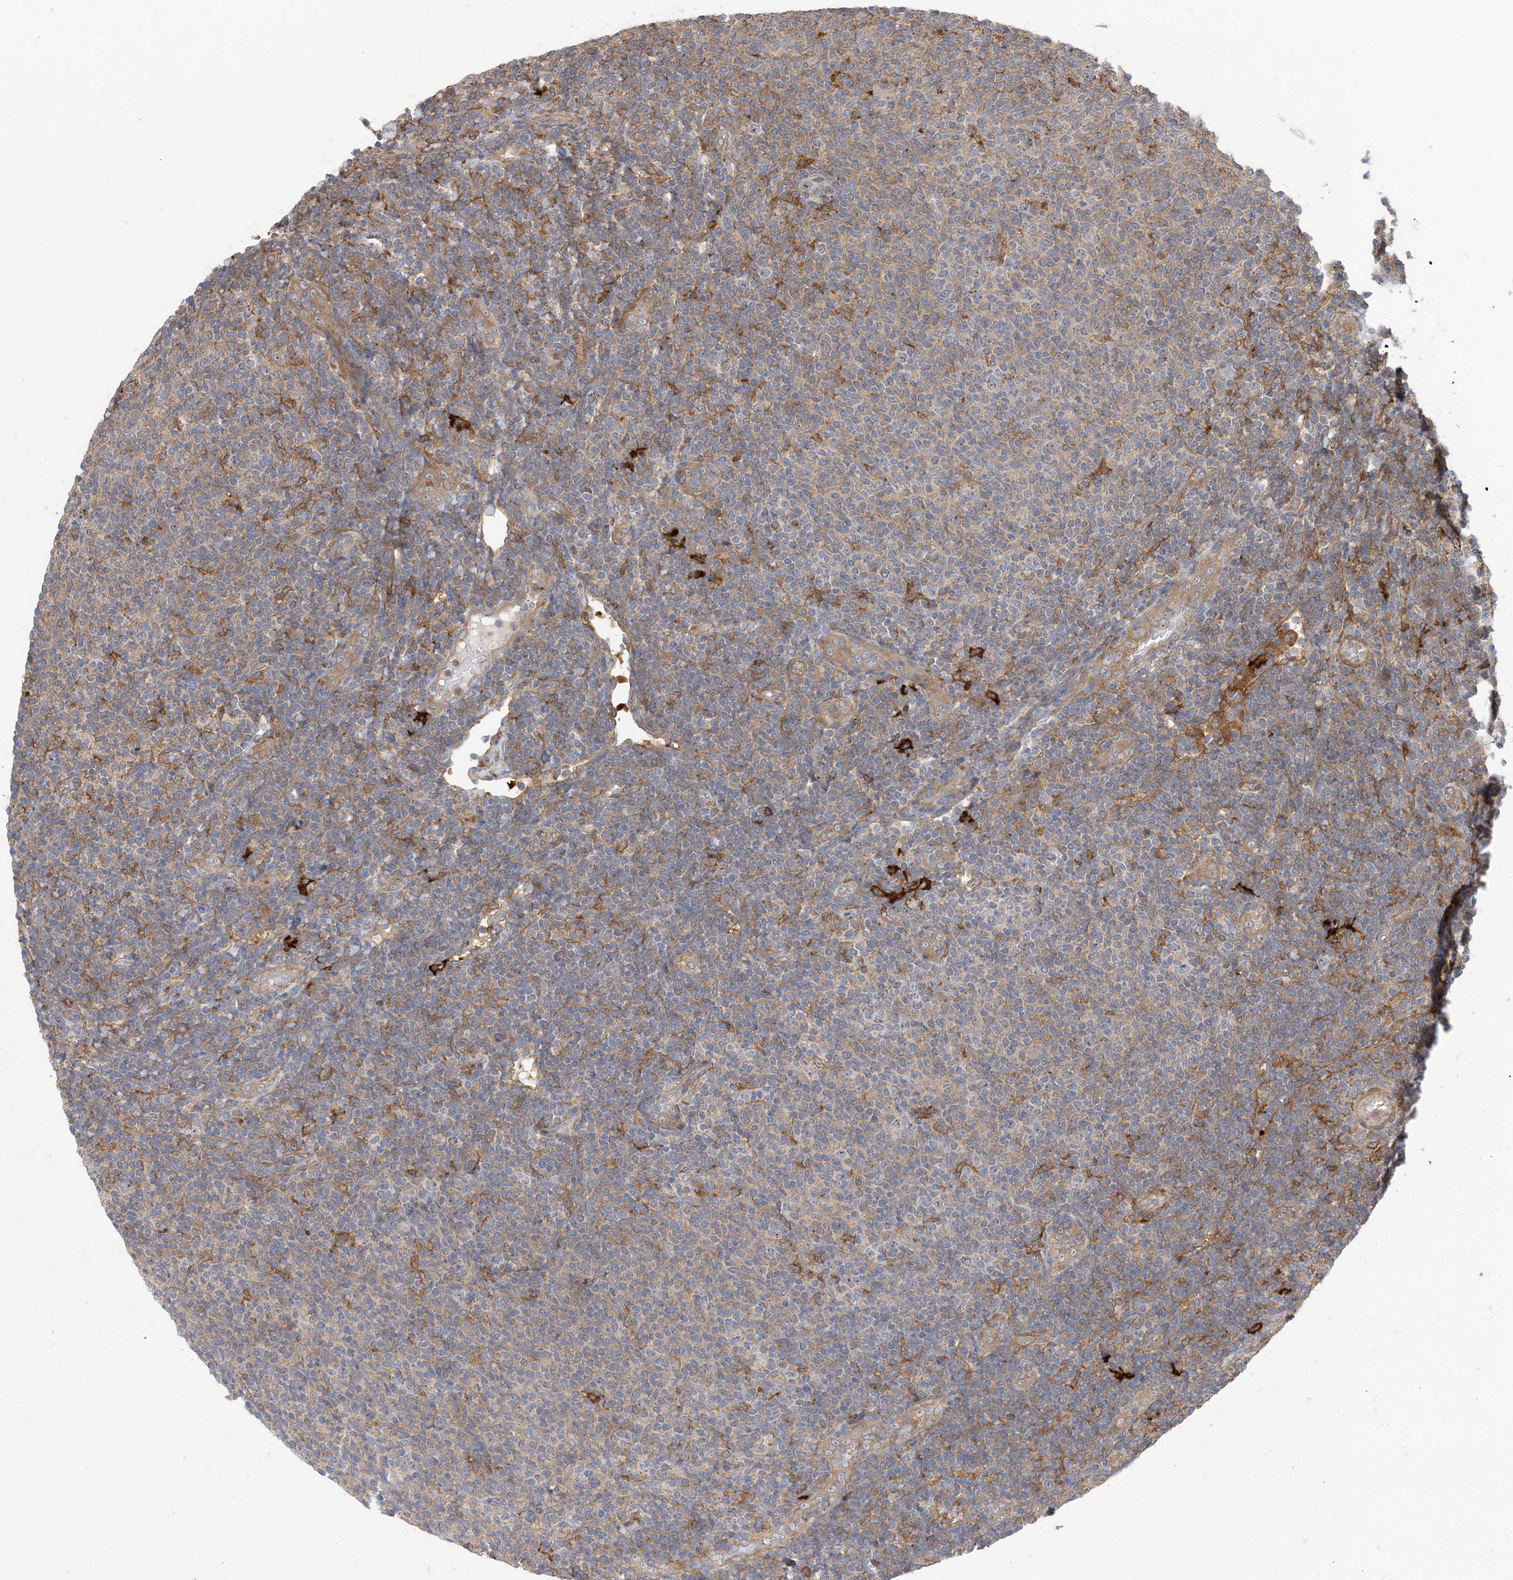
{"staining": {"intensity": "negative", "quantity": "none", "location": "none"}, "tissue": "lymphoma", "cell_type": "Tumor cells", "image_type": "cancer", "snomed": [{"axis": "morphology", "description": "Malignant lymphoma, non-Hodgkin's type, Low grade"}, {"axis": "topography", "description": "Lymph node"}], "caption": "IHC of low-grade malignant lymphoma, non-Hodgkin's type shows no positivity in tumor cells.", "gene": "HS1BP3", "patient": {"sex": "male", "age": 66}}